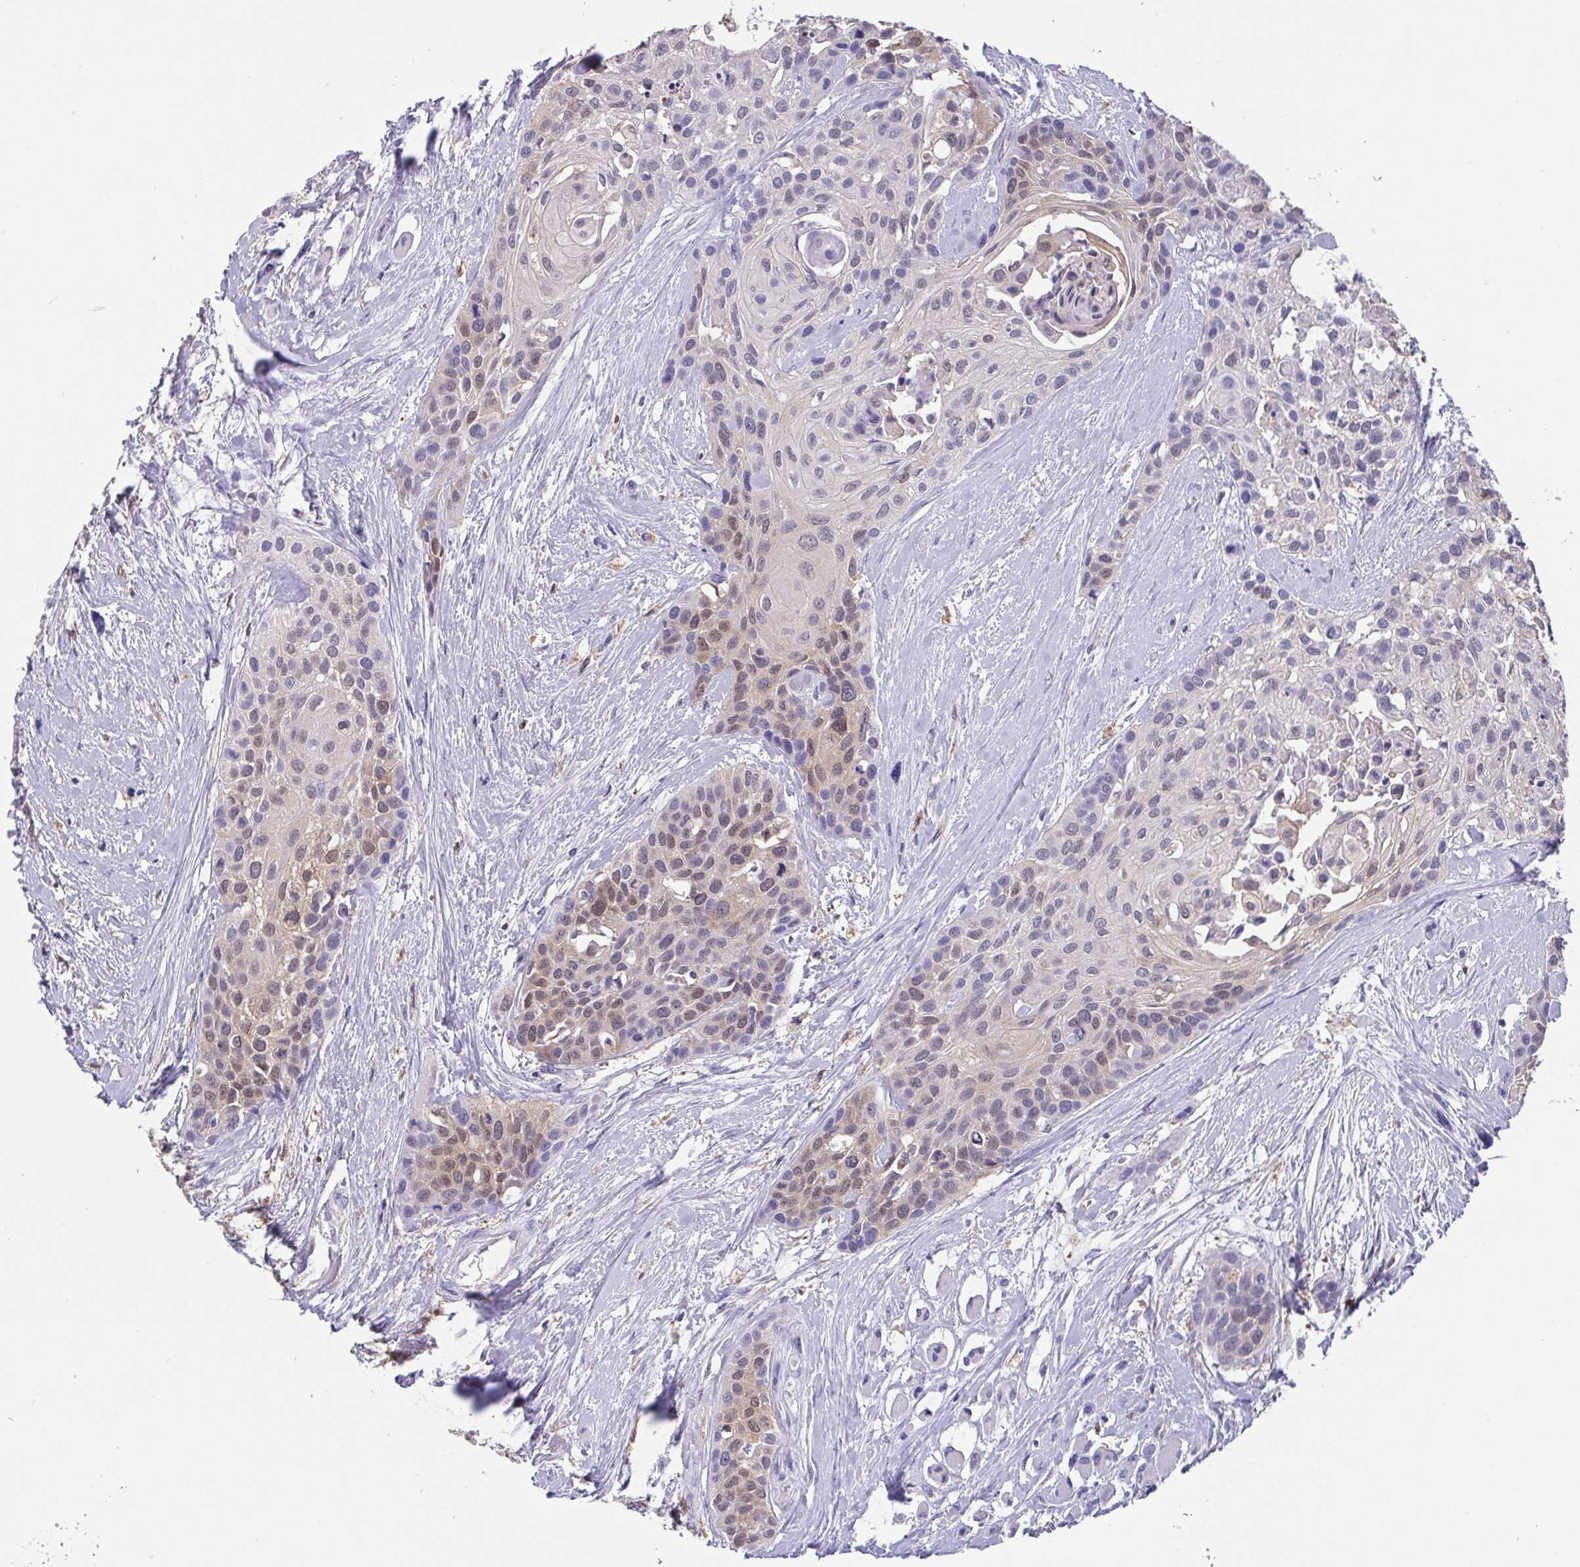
{"staining": {"intensity": "weak", "quantity": "25%-75%", "location": "cytoplasmic/membranous,nuclear"}, "tissue": "head and neck cancer", "cell_type": "Tumor cells", "image_type": "cancer", "snomed": [{"axis": "morphology", "description": "Squamous cell carcinoma, NOS"}, {"axis": "topography", "description": "Head-Neck"}], "caption": "Immunohistochemical staining of human head and neck cancer (squamous cell carcinoma) reveals low levels of weak cytoplasmic/membranous and nuclear positivity in approximately 25%-75% of tumor cells.", "gene": "IDH1", "patient": {"sex": "female", "age": 50}}